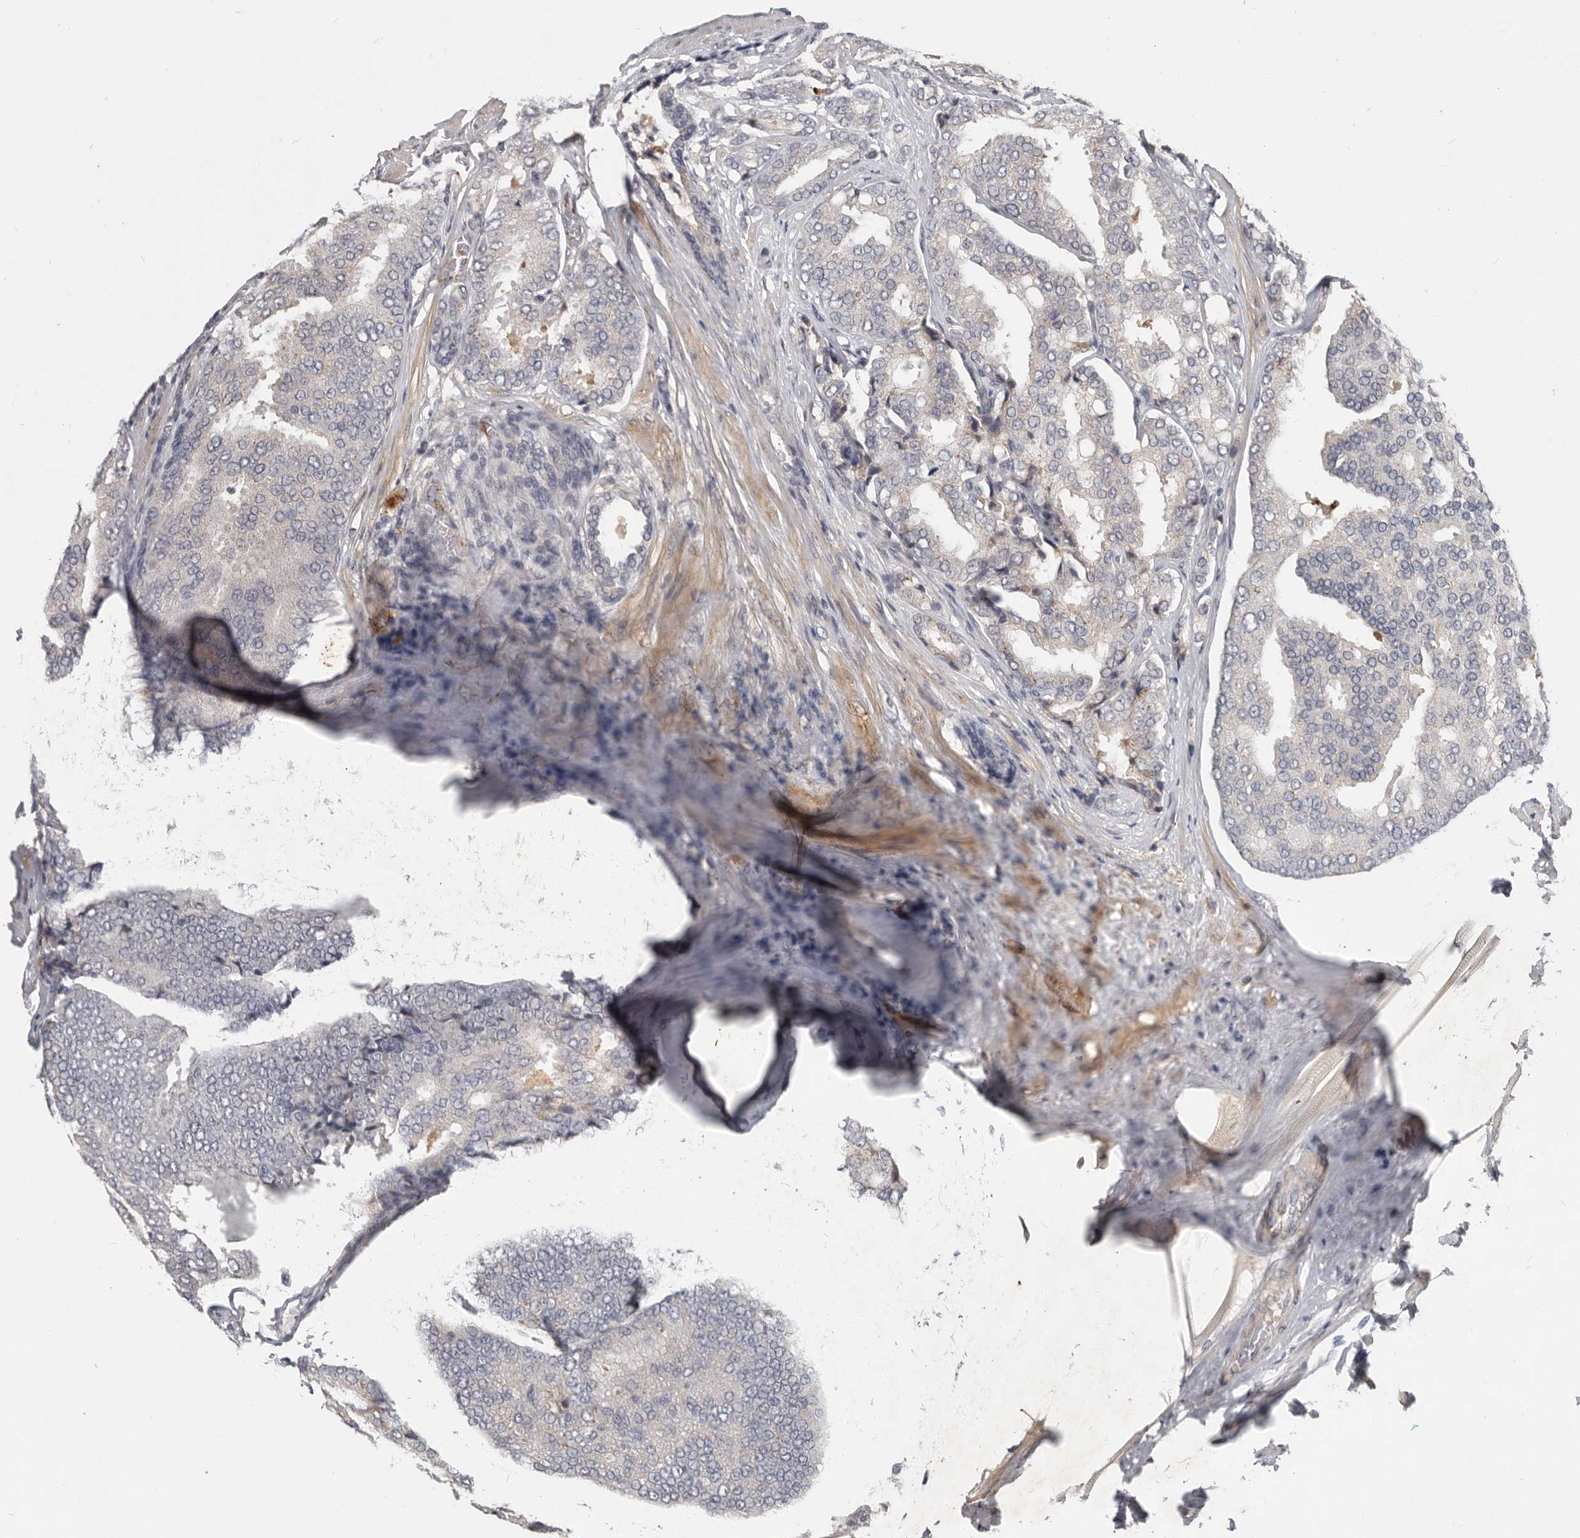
{"staining": {"intensity": "negative", "quantity": "none", "location": "none"}, "tissue": "prostate cancer", "cell_type": "Tumor cells", "image_type": "cancer", "snomed": [{"axis": "morphology", "description": "Adenocarcinoma, High grade"}, {"axis": "topography", "description": "Prostate"}], "caption": "Tumor cells show no significant staining in prostate adenocarcinoma (high-grade).", "gene": "DNAJC28", "patient": {"sex": "male", "age": 50}}